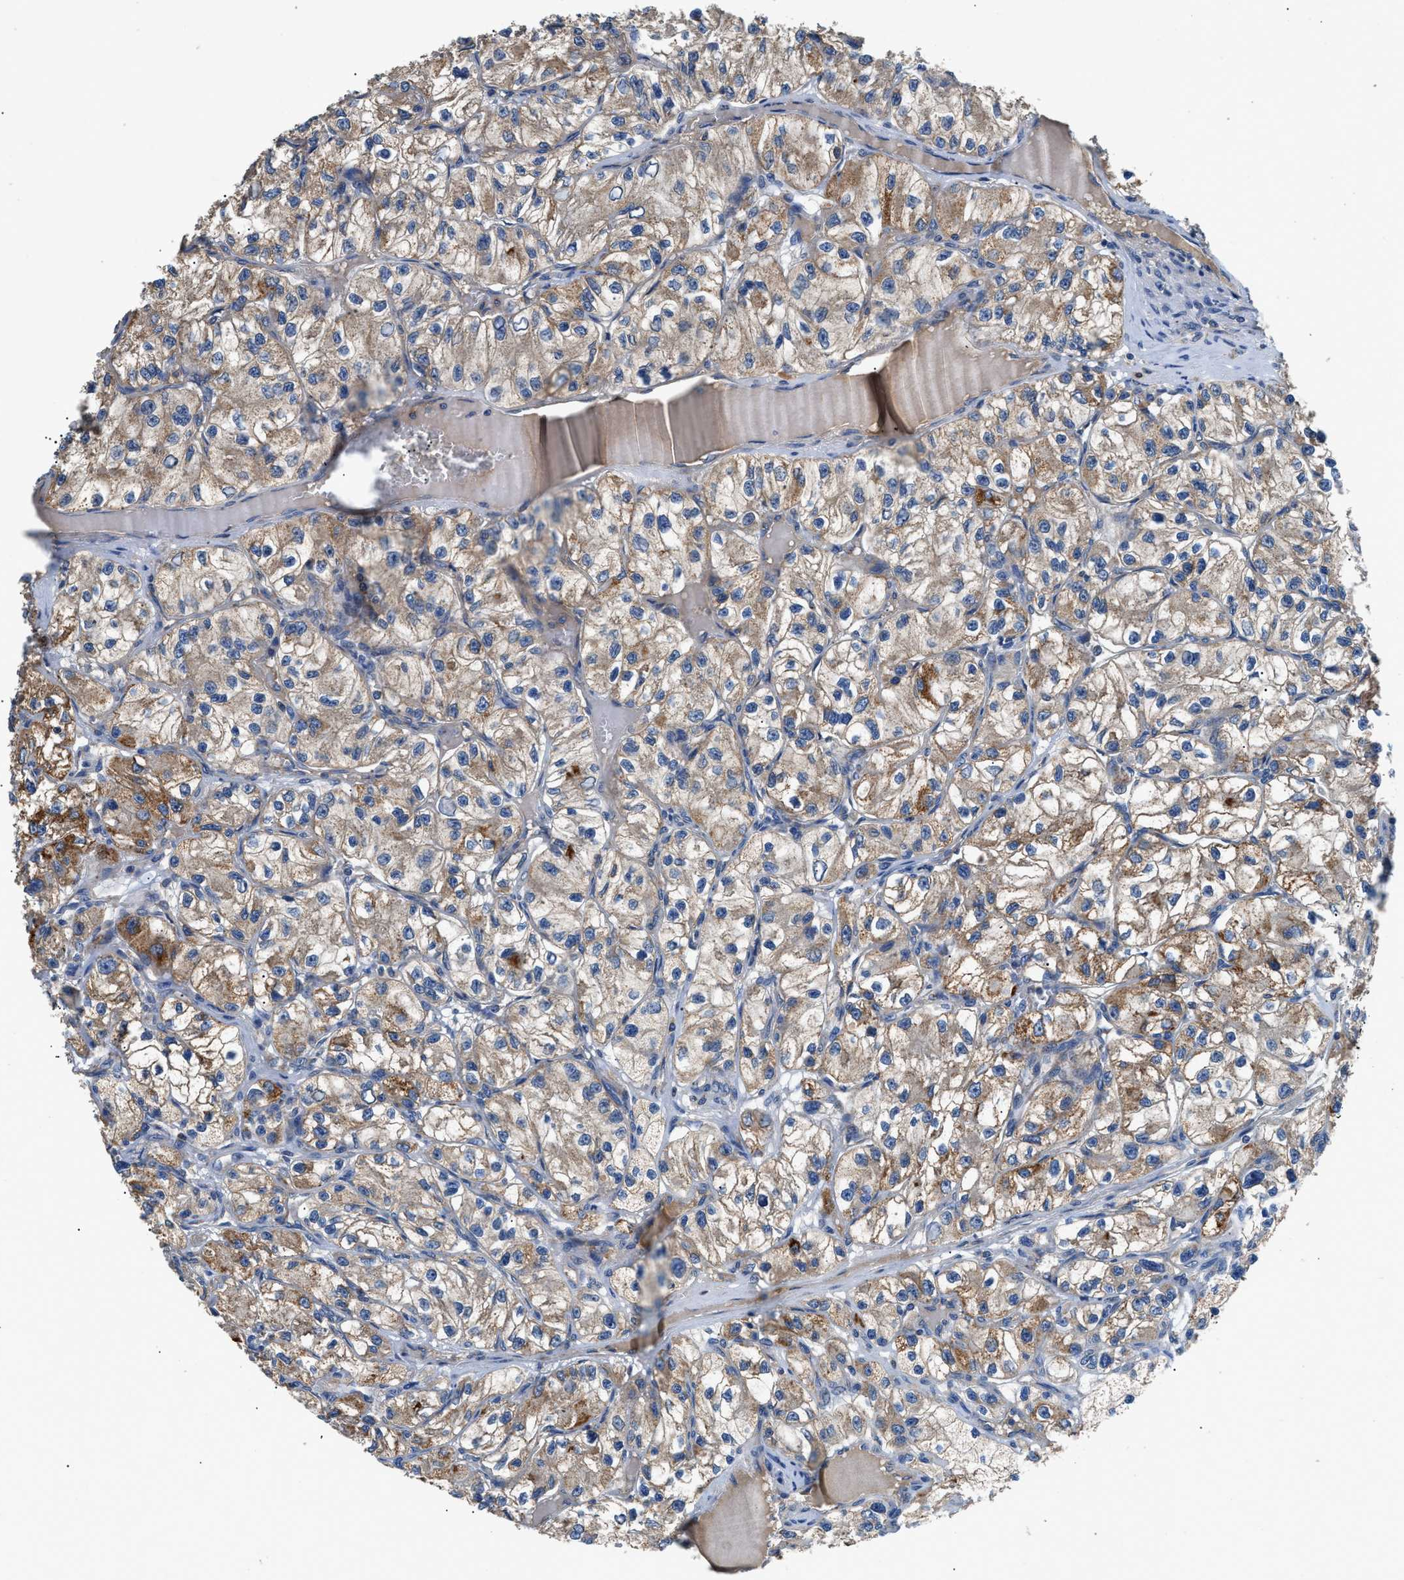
{"staining": {"intensity": "moderate", "quantity": ">75%", "location": "cytoplasmic/membranous"}, "tissue": "renal cancer", "cell_type": "Tumor cells", "image_type": "cancer", "snomed": [{"axis": "morphology", "description": "Adenocarcinoma, NOS"}, {"axis": "topography", "description": "Kidney"}], "caption": "Immunohistochemistry of renal cancer (adenocarcinoma) shows medium levels of moderate cytoplasmic/membranous positivity in about >75% of tumor cells.", "gene": "CDK15", "patient": {"sex": "female", "age": 57}}